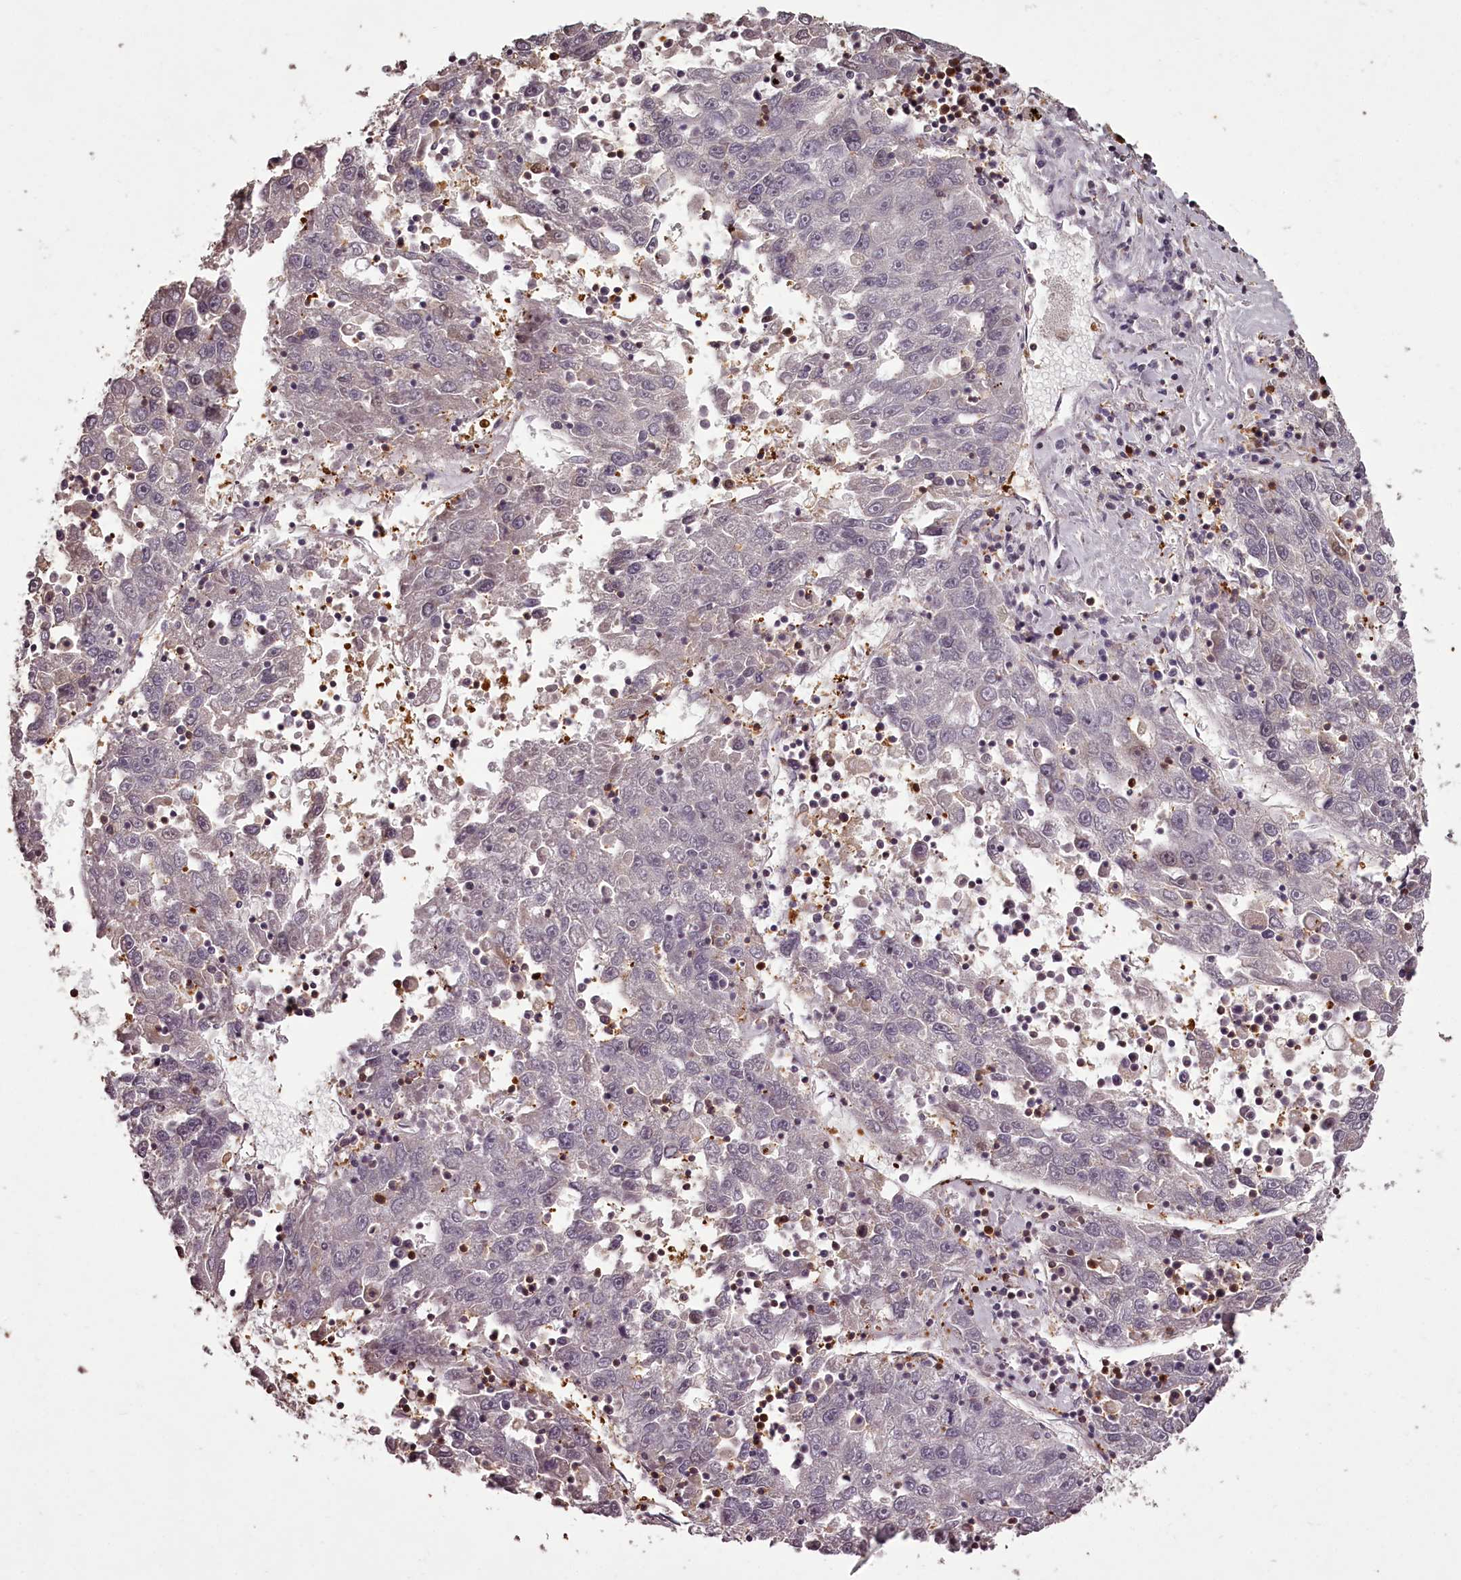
{"staining": {"intensity": "negative", "quantity": "none", "location": "none"}, "tissue": "liver cancer", "cell_type": "Tumor cells", "image_type": "cancer", "snomed": [{"axis": "morphology", "description": "Carcinoma, Hepatocellular, NOS"}, {"axis": "topography", "description": "Liver"}], "caption": "High power microscopy image of an immunohistochemistry image of liver hepatocellular carcinoma, revealing no significant positivity in tumor cells.", "gene": "NPRL2", "patient": {"sex": "male", "age": 49}}